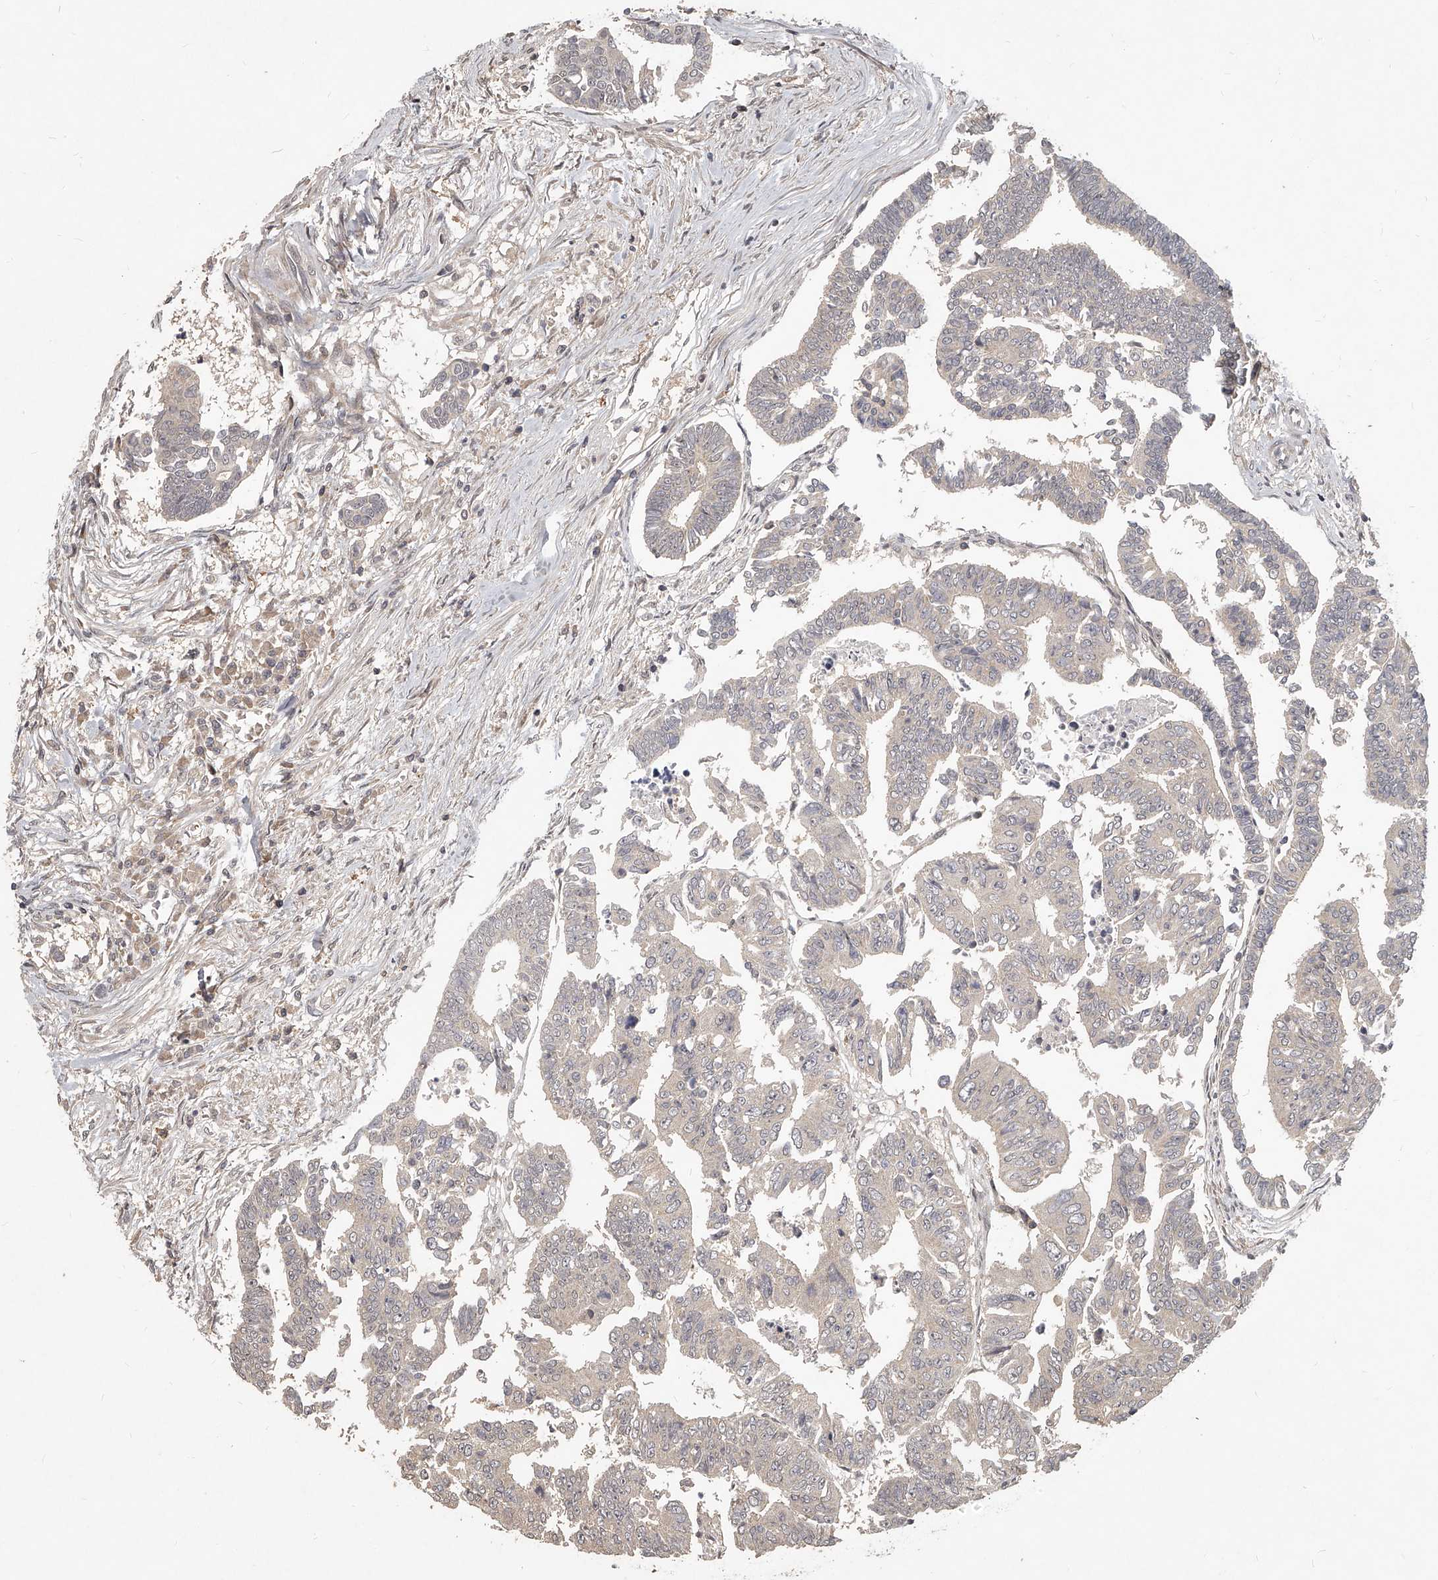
{"staining": {"intensity": "negative", "quantity": "none", "location": "none"}, "tissue": "colorectal cancer", "cell_type": "Tumor cells", "image_type": "cancer", "snomed": [{"axis": "morphology", "description": "Adenocarcinoma, NOS"}, {"axis": "topography", "description": "Rectum"}], "caption": "Immunohistochemistry (IHC) image of neoplastic tissue: colorectal cancer (adenocarcinoma) stained with DAB exhibits no significant protein positivity in tumor cells. (IHC, brightfield microscopy, high magnification).", "gene": "SLC37A1", "patient": {"sex": "female", "age": 65}}